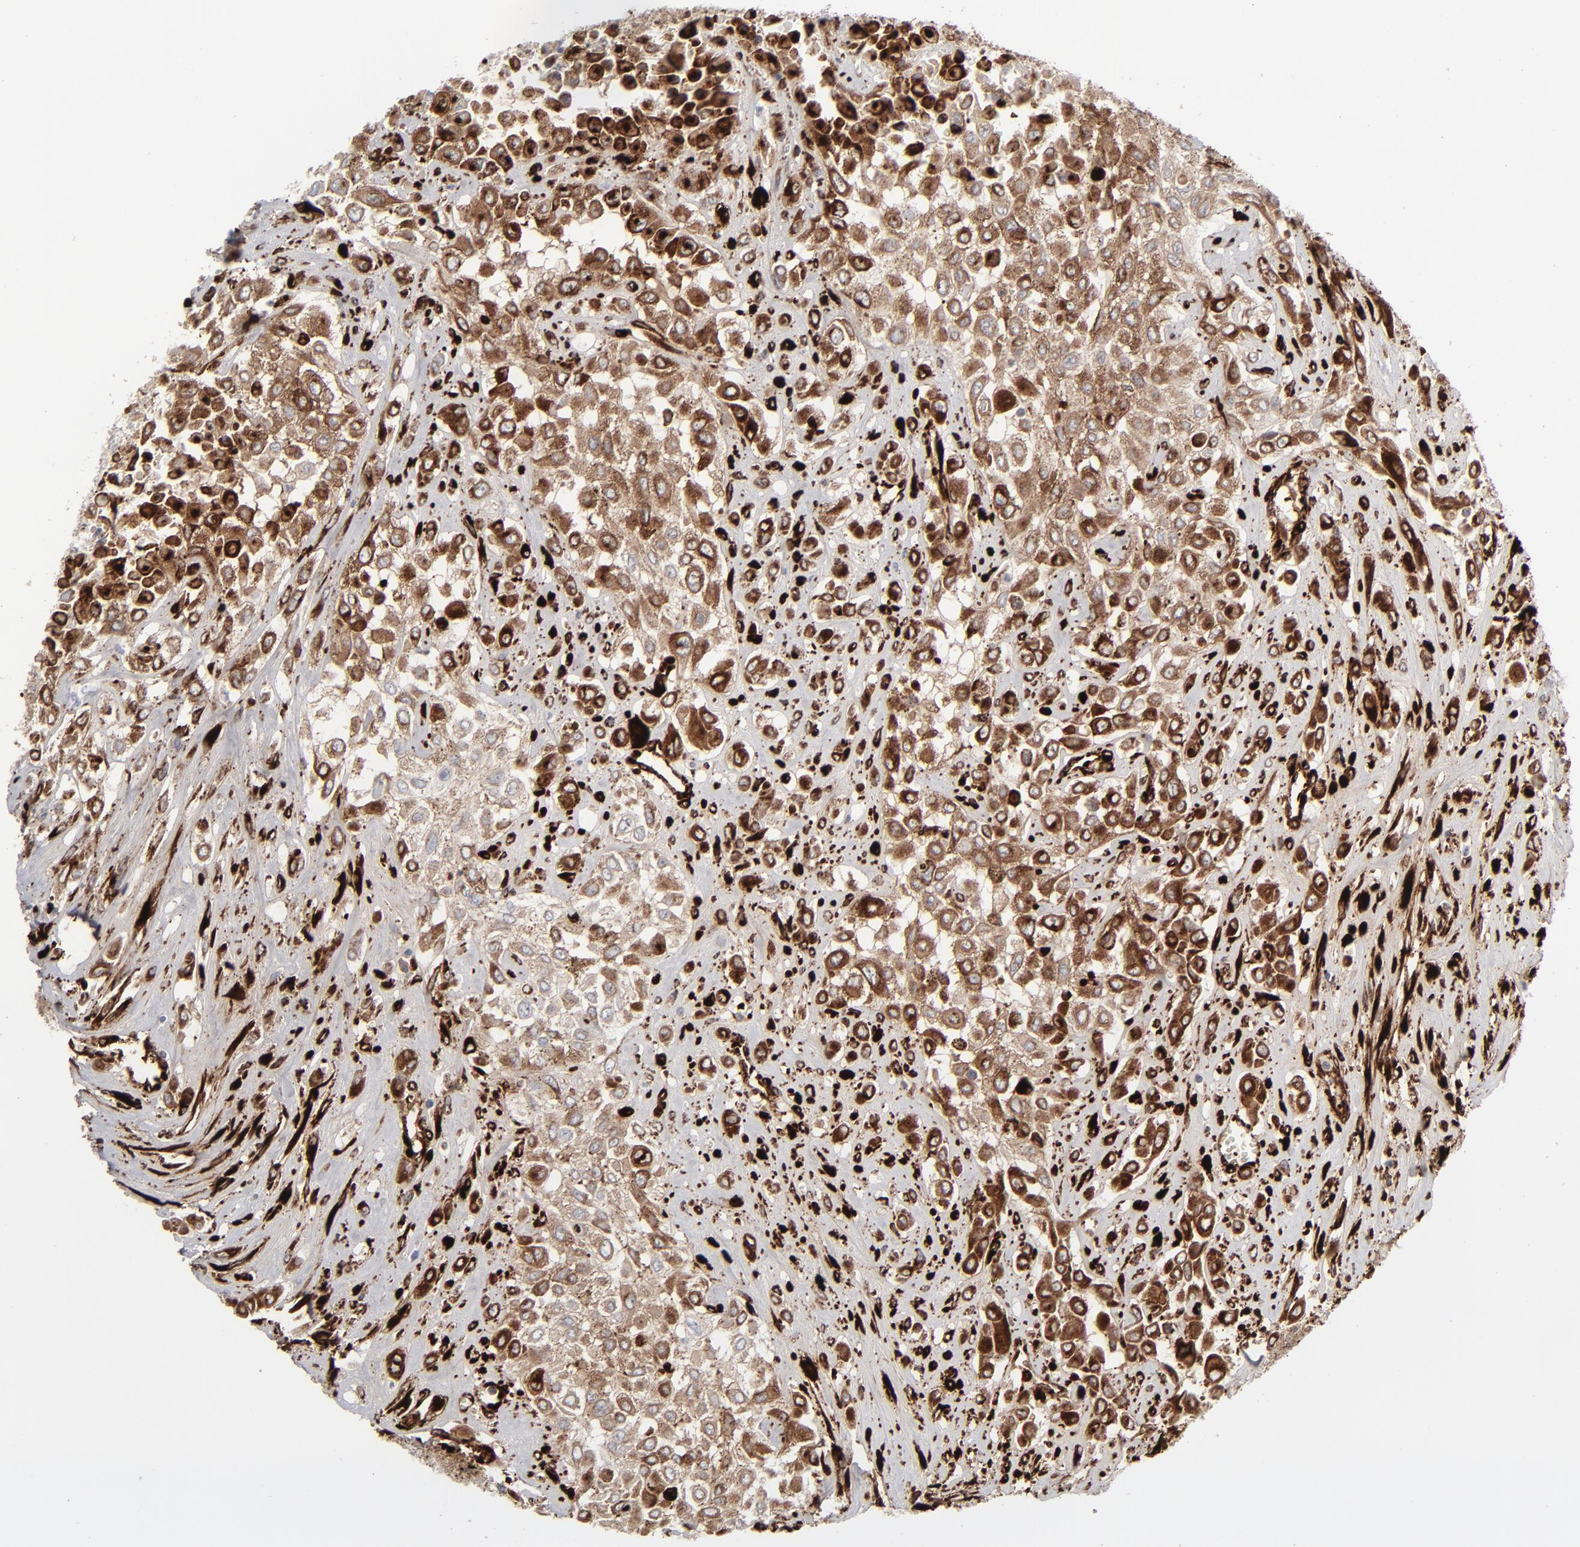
{"staining": {"intensity": "strong", "quantity": "25%-75%", "location": "cytoplasmic/membranous"}, "tissue": "urothelial cancer", "cell_type": "Tumor cells", "image_type": "cancer", "snomed": [{"axis": "morphology", "description": "Urothelial carcinoma, High grade"}, {"axis": "topography", "description": "Urinary bladder"}], "caption": "IHC staining of urothelial carcinoma (high-grade), which demonstrates high levels of strong cytoplasmic/membranous staining in about 25%-75% of tumor cells indicating strong cytoplasmic/membranous protein expression. The staining was performed using DAB (3,3'-diaminobenzidine) (brown) for protein detection and nuclei were counterstained in hematoxylin (blue).", "gene": "SPARC", "patient": {"sex": "male", "age": 57}}